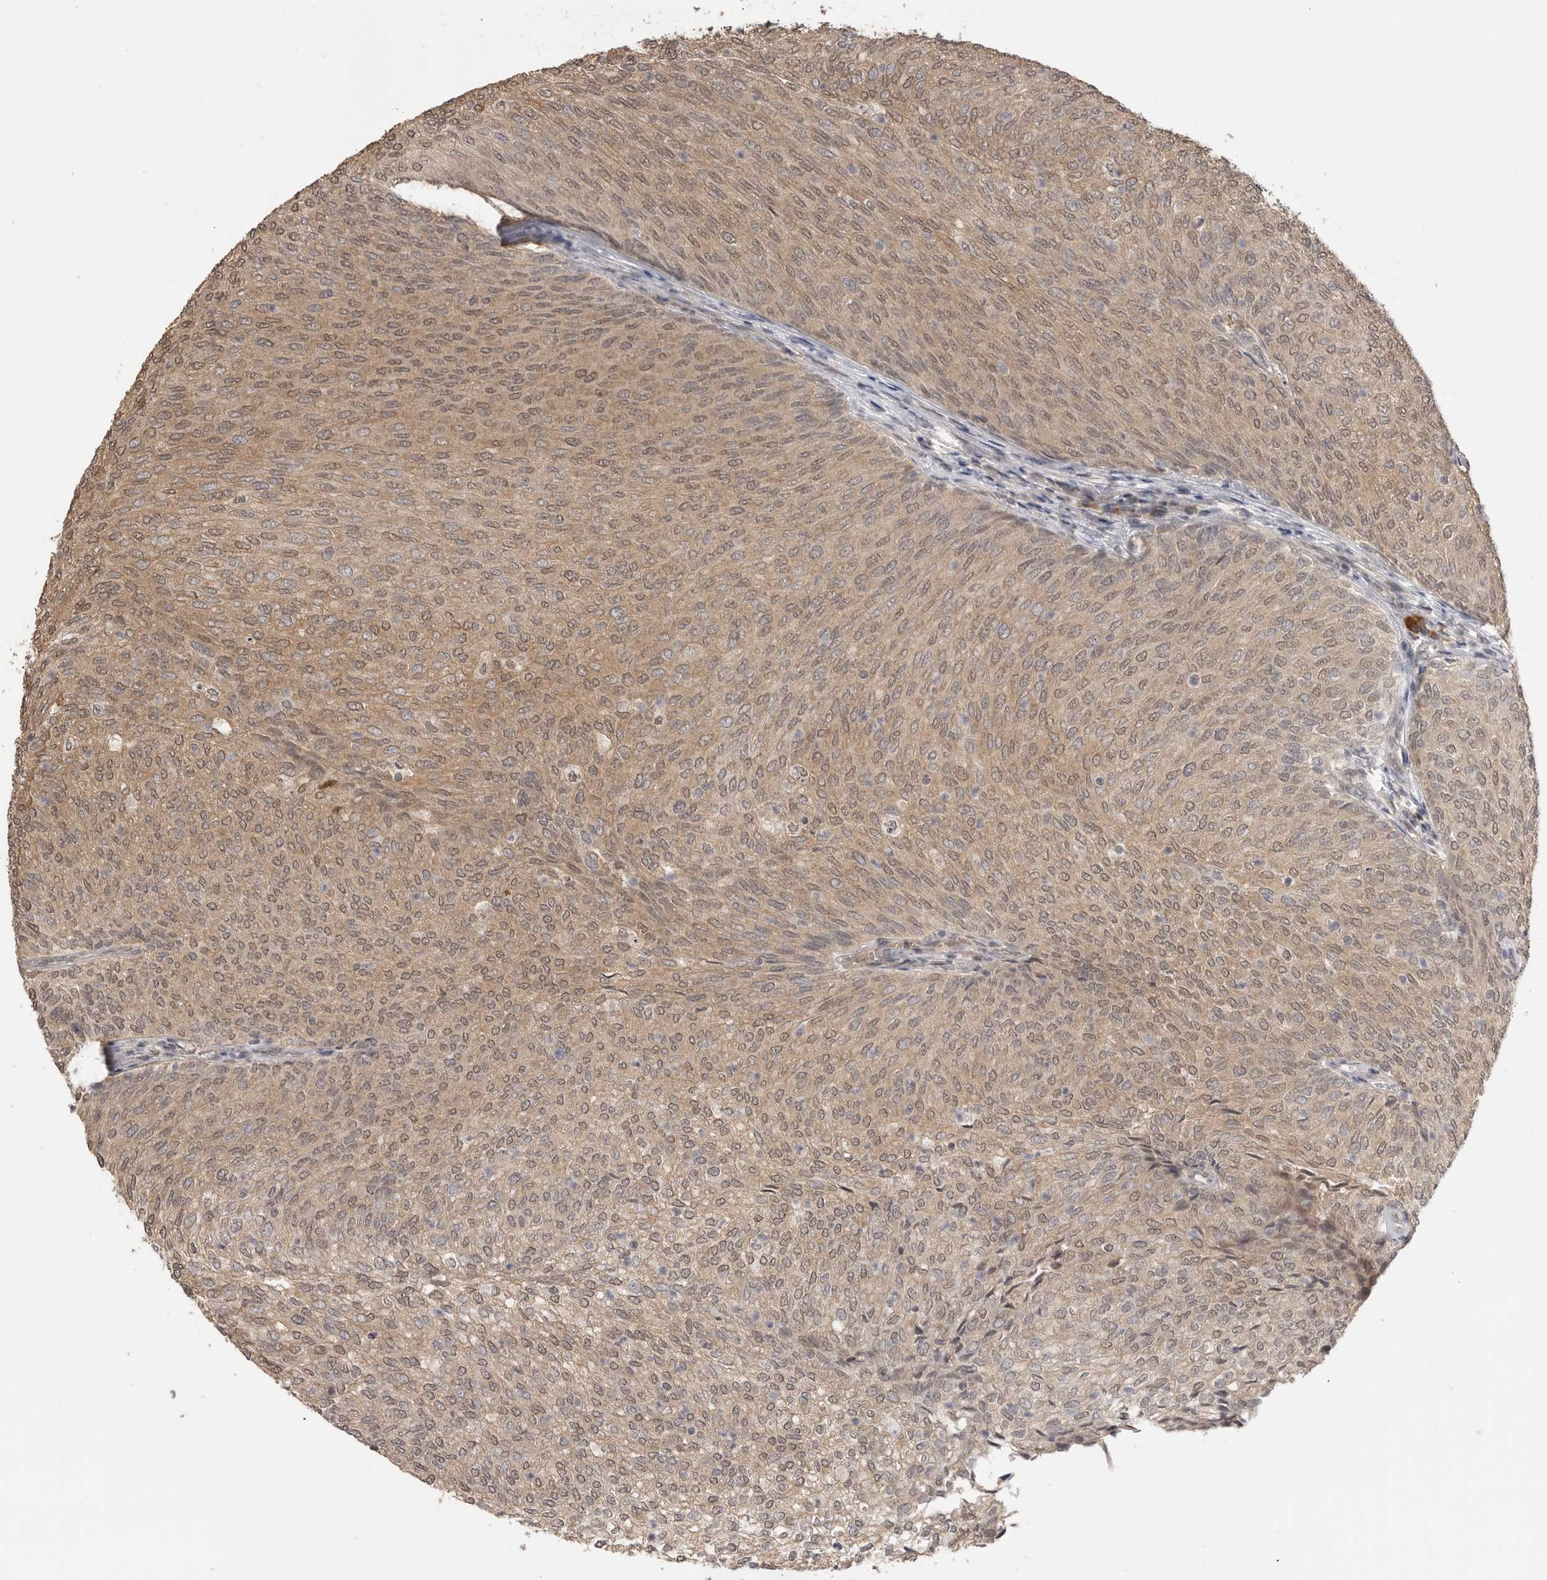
{"staining": {"intensity": "moderate", "quantity": ">75%", "location": "cytoplasmic/membranous,nuclear"}, "tissue": "urothelial cancer", "cell_type": "Tumor cells", "image_type": "cancer", "snomed": [{"axis": "morphology", "description": "Urothelial carcinoma, Low grade"}, {"axis": "topography", "description": "Urinary bladder"}], "caption": "Urothelial carcinoma (low-grade) stained with a protein marker reveals moderate staining in tumor cells.", "gene": "ASPSCR1", "patient": {"sex": "female", "age": 79}}